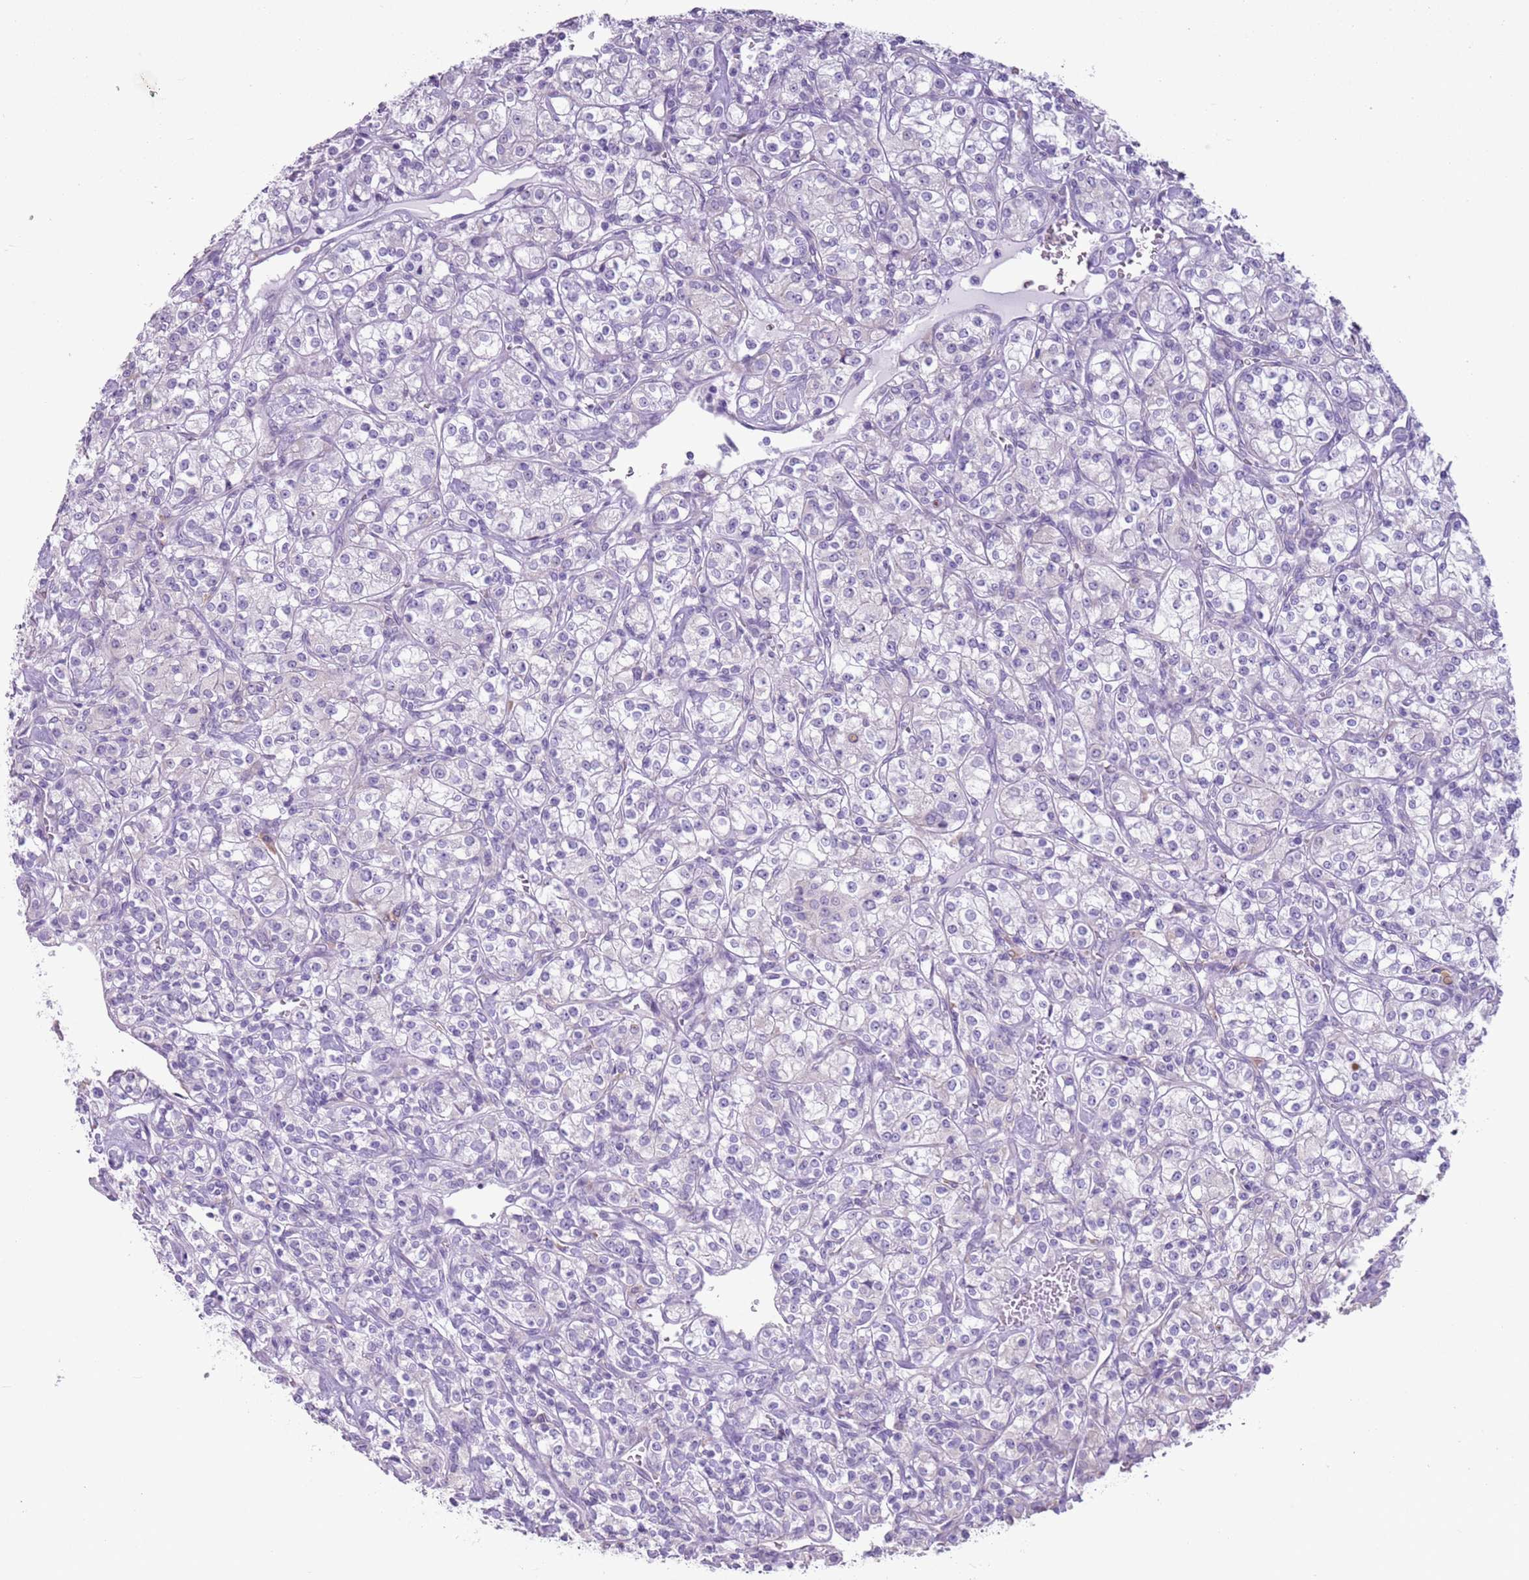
{"staining": {"intensity": "negative", "quantity": "none", "location": "none"}, "tissue": "renal cancer", "cell_type": "Tumor cells", "image_type": "cancer", "snomed": [{"axis": "morphology", "description": "Adenocarcinoma, NOS"}, {"axis": "topography", "description": "Kidney"}], "caption": "This is an immunohistochemistry (IHC) histopathology image of renal adenocarcinoma. There is no positivity in tumor cells.", "gene": "HYOU1", "patient": {"sex": "male", "age": 77}}